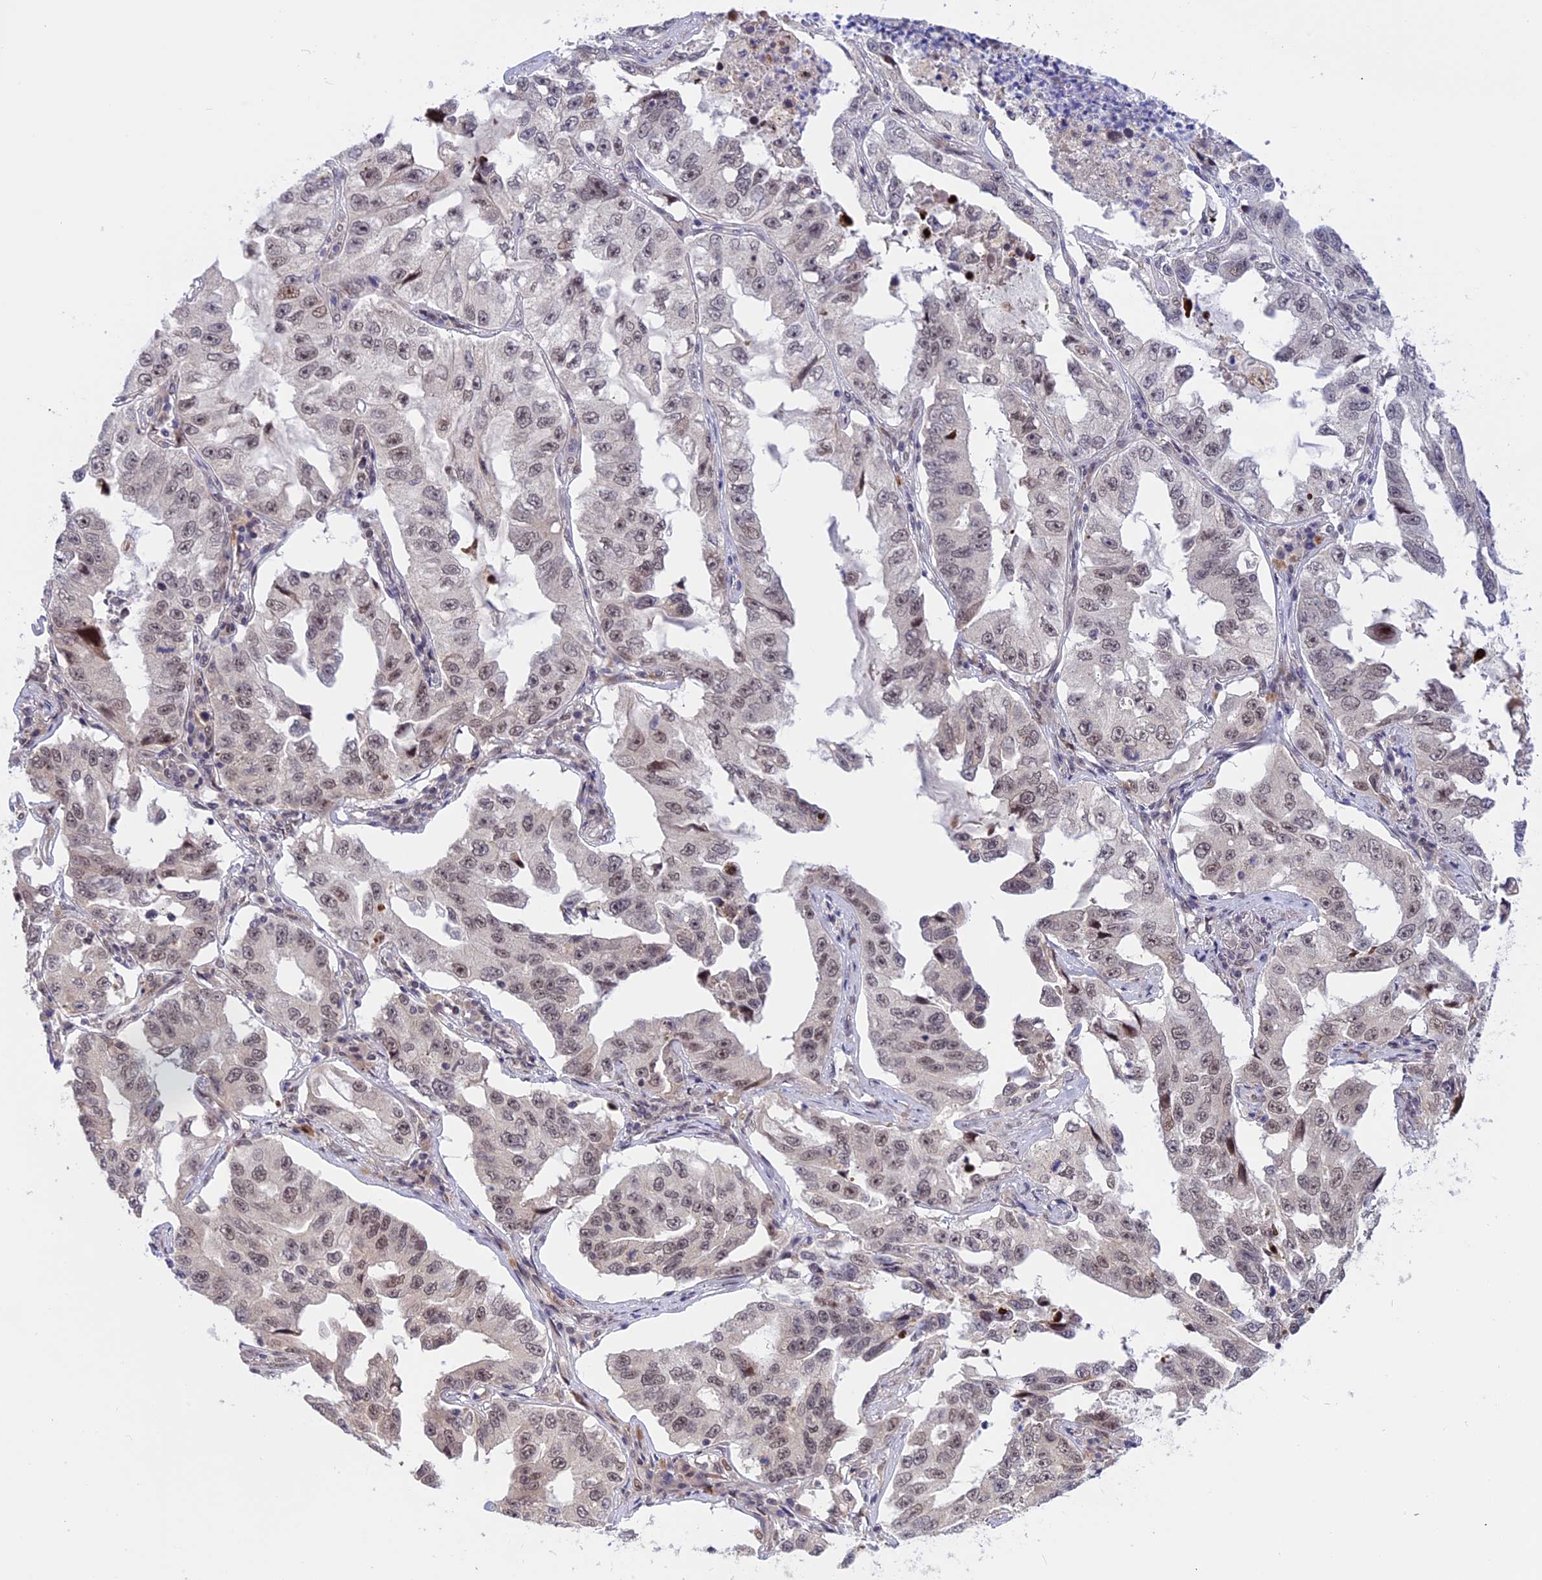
{"staining": {"intensity": "weak", "quantity": "25%-75%", "location": "nuclear"}, "tissue": "lung cancer", "cell_type": "Tumor cells", "image_type": "cancer", "snomed": [{"axis": "morphology", "description": "Adenocarcinoma, NOS"}, {"axis": "topography", "description": "Lung"}], "caption": "Immunohistochemical staining of lung cancer displays low levels of weak nuclear protein staining in about 25%-75% of tumor cells. Immunohistochemistry stains the protein in brown and the nuclei are stained blue.", "gene": "POLR2C", "patient": {"sex": "female", "age": 51}}